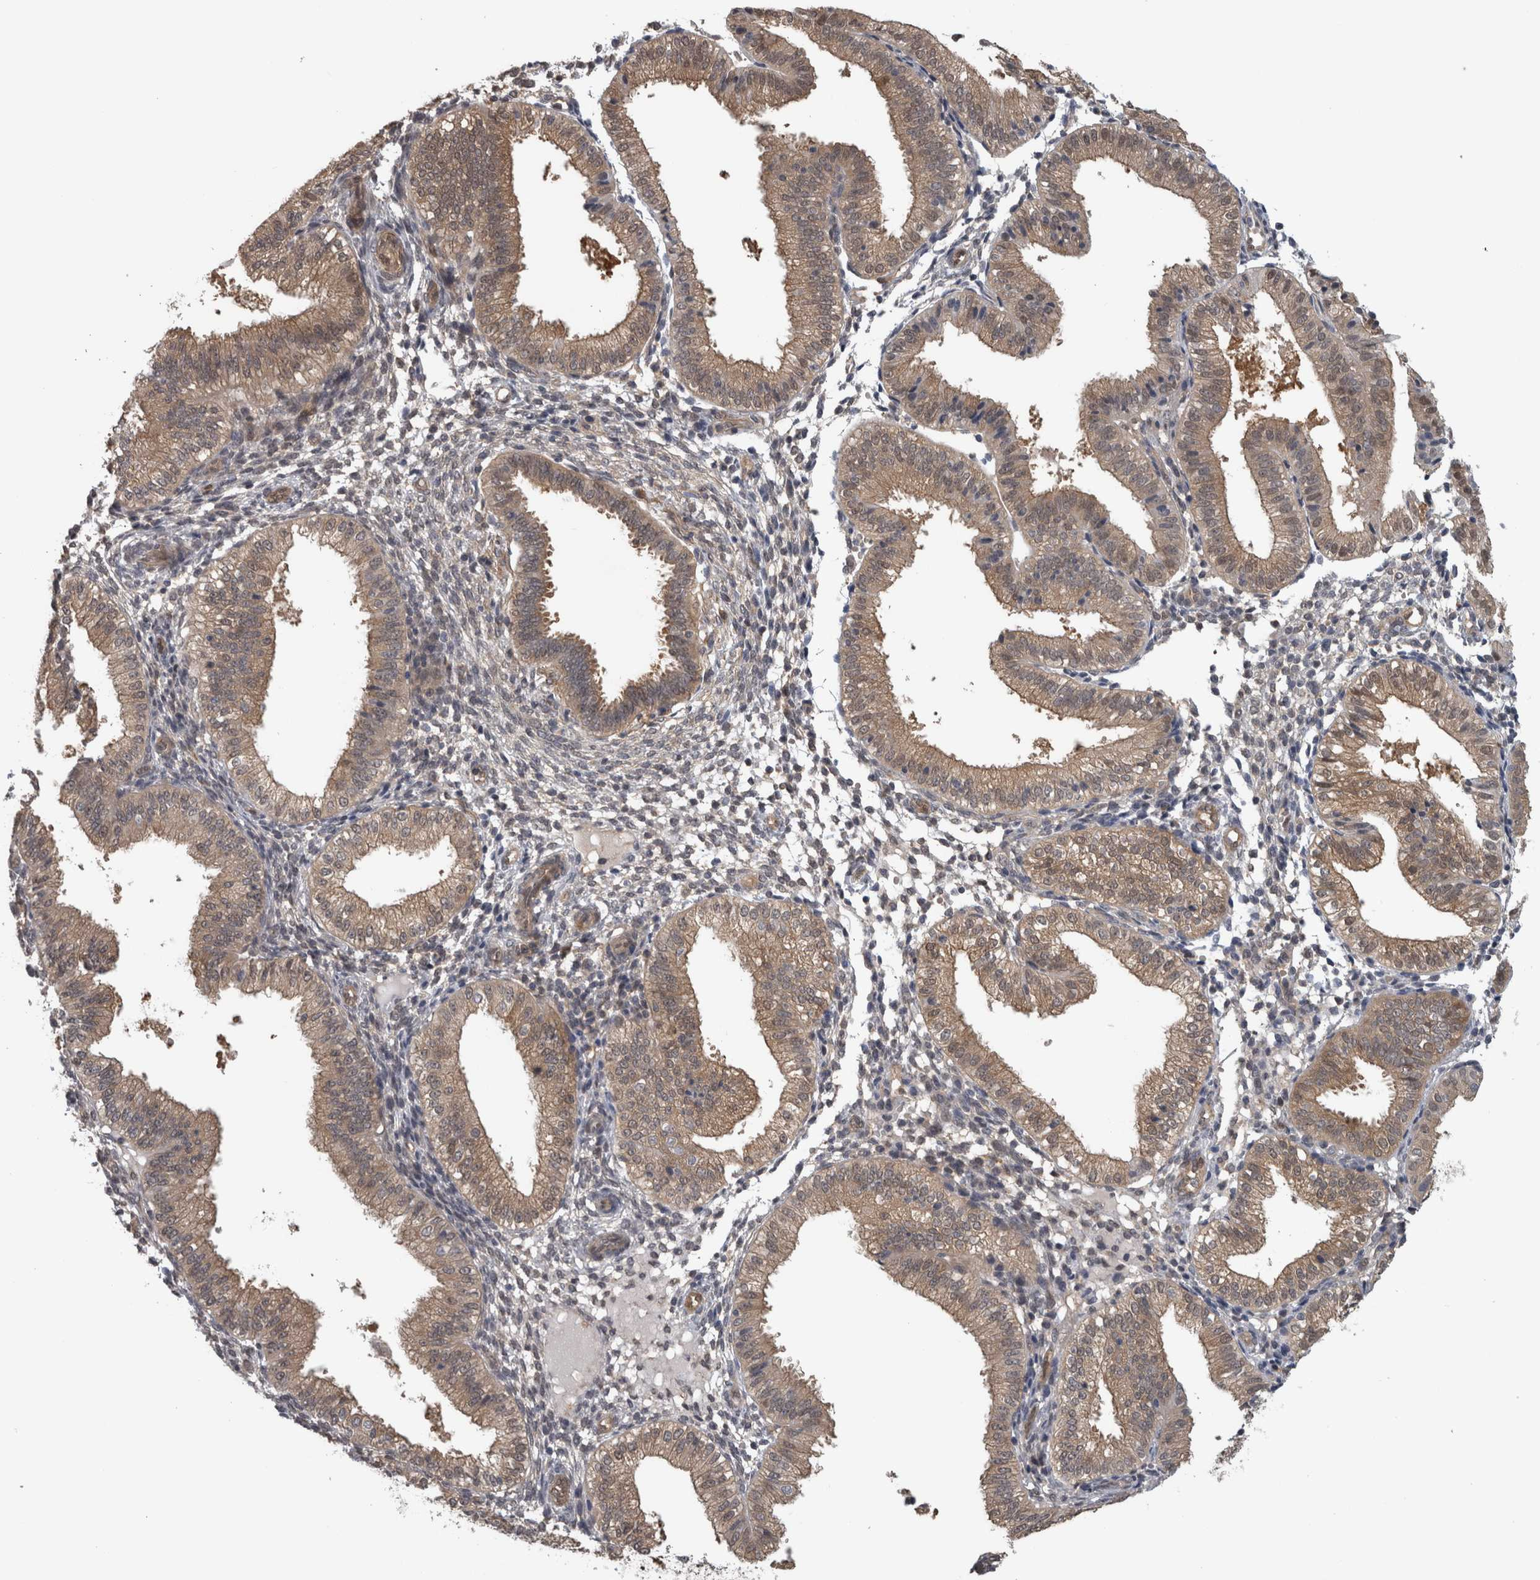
{"staining": {"intensity": "negative", "quantity": "none", "location": "none"}, "tissue": "endometrium", "cell_type": "Cells in endometrial stroma", "image_type": "normal", "snomed": [{"axis": "morphology", "description": "Normal tissue, NOS"}, {"axis": "topography", "description": "Endometrium"}], "caption": "Cells in endometrial stroma show no significant protein positivity in benign endometrium. (Brightfield microscopy of DAB (3,3'-diaminobenzidine) IHC at high magnification).", "gene": "NAPRT", "patient": {"sex": "female", "age": 39}}